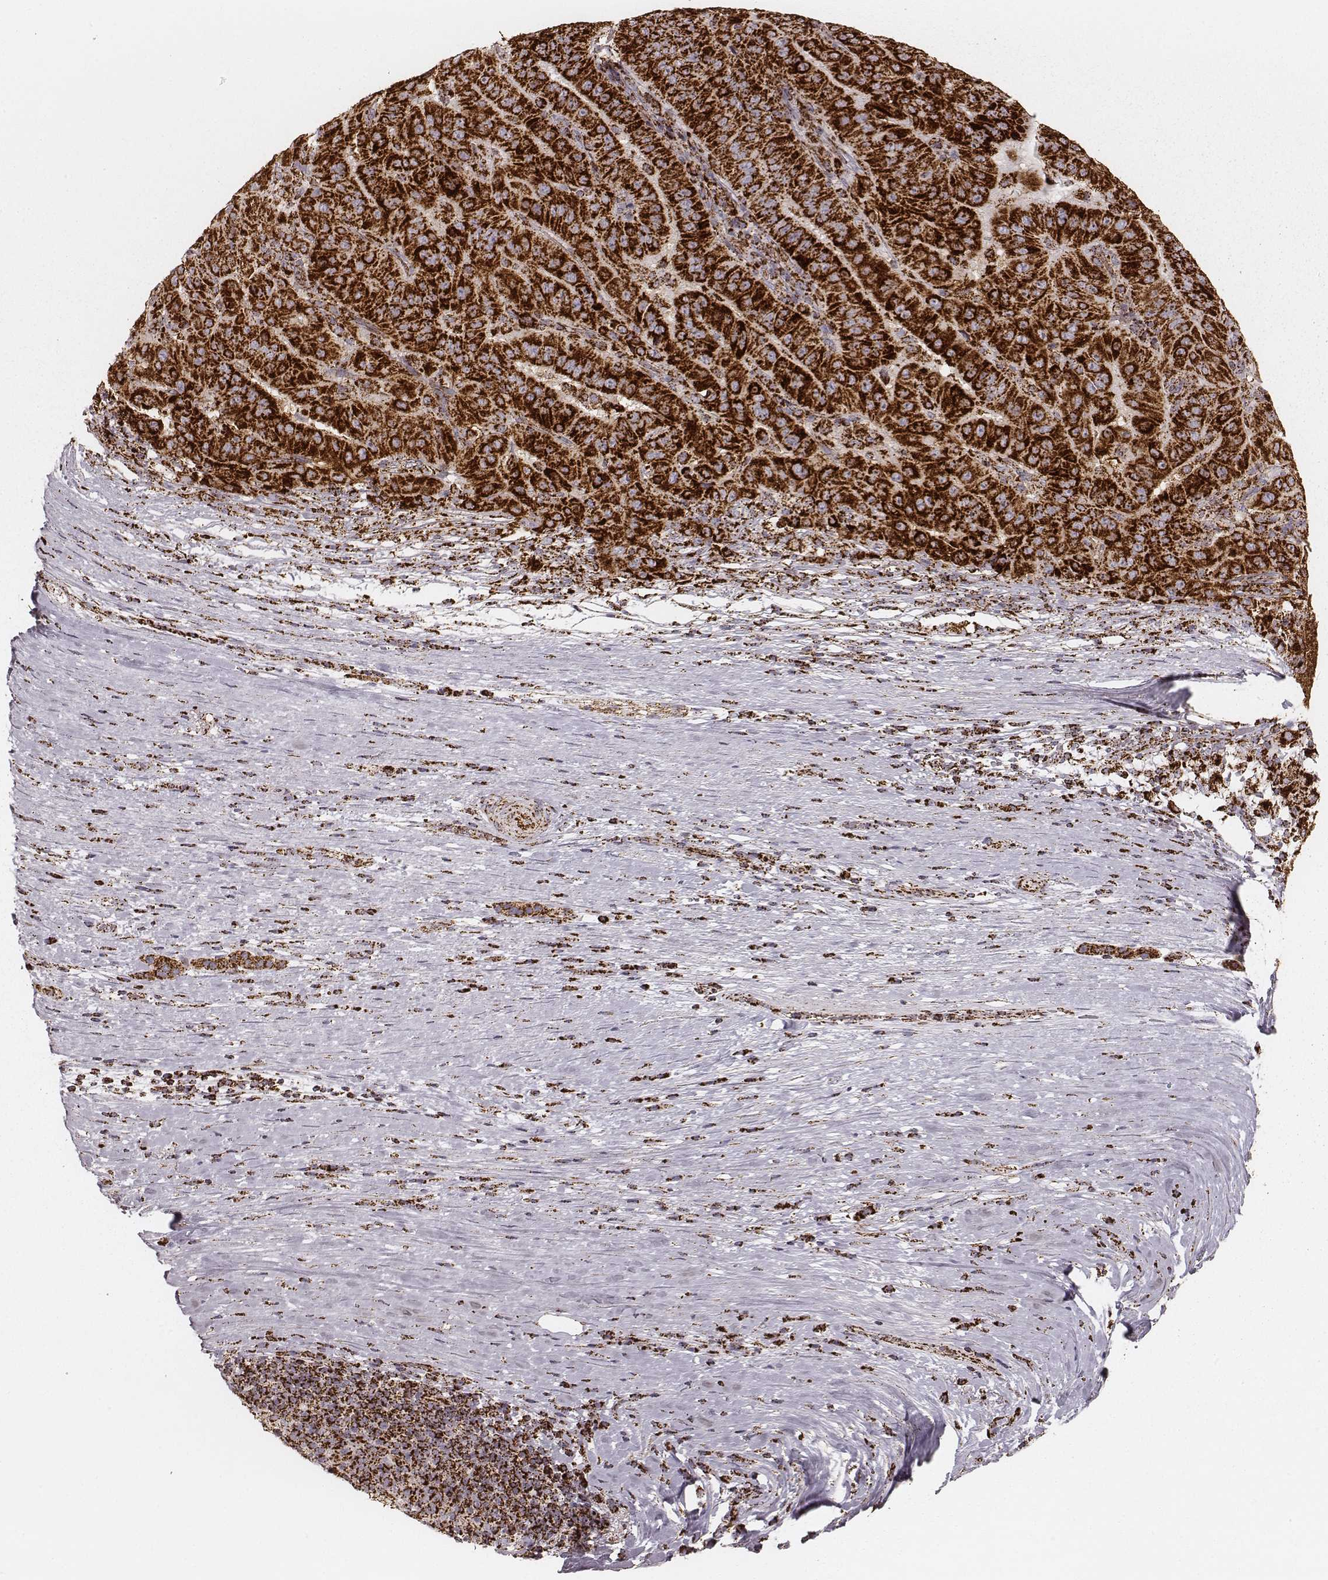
{"staining": {"intensity": "strong", "quantity": ">75%", "location": "cytoplasmic/membranous"}, "tissue": "pancreatic cancer", "cell_type": "Tumor cells", "image_type": "cancer", "snomed": [{"axis": "morphology", "description": "Adenocarcinoma, NOS"}, {"axis": "topography", "description": "Pancreas"}], "caption": "Immunohistochemical staining of human pancreatic cancer (adenocarcinoma) exhibits strong cytoplasmic/membranous protein staining in approximately >75% of tumor cells.", "gene": "CS", "patient": {"sex": "male", "age": 63}}